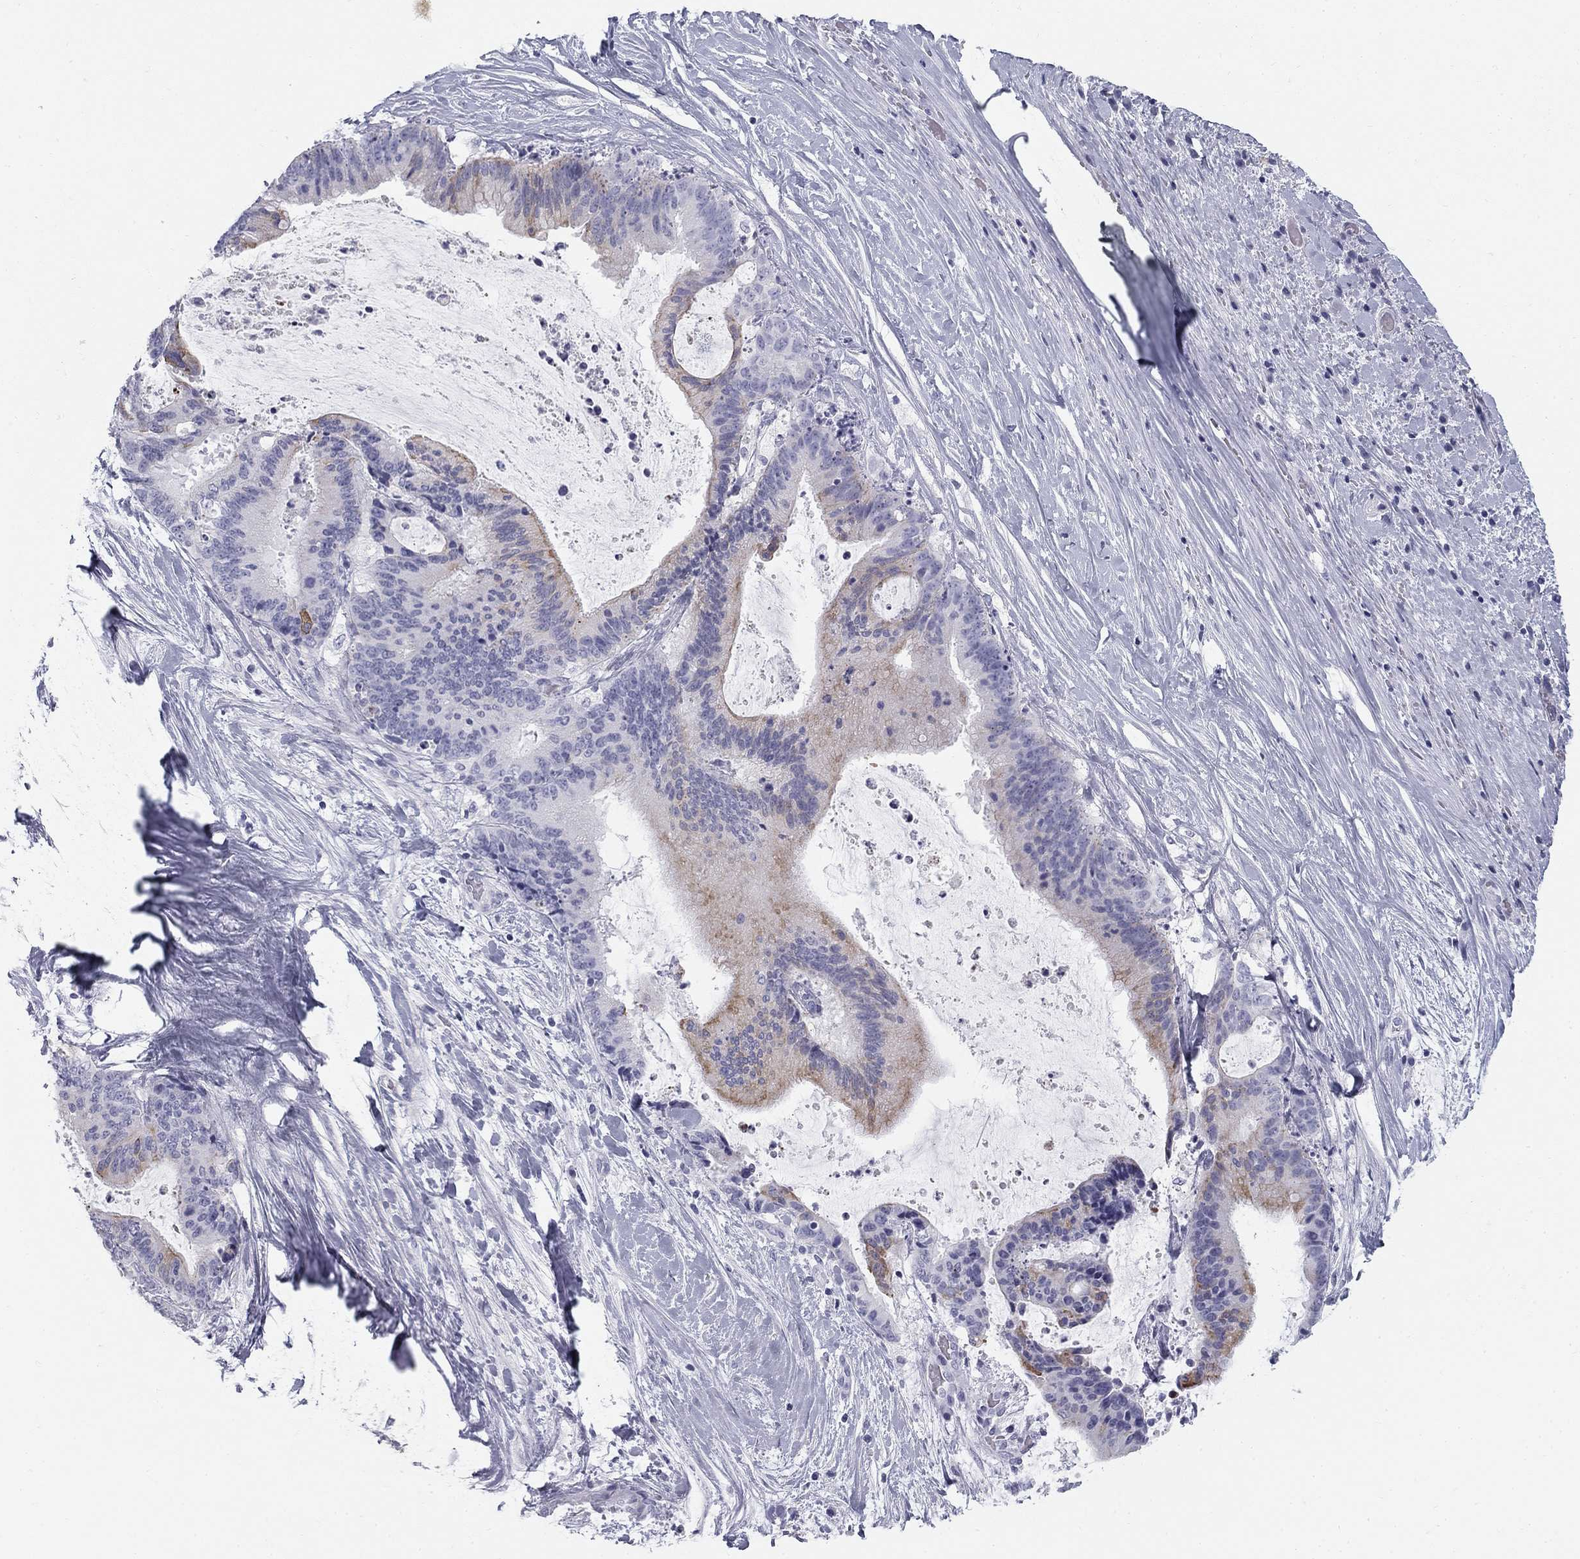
{"staining": {"intensity": "moderate", "quantity": "25%-75%", "location": "cytoplasmic/membranous"}, "tissue": "liver cancer", "cell_type": "Tumor cells", "image_type": "cancer", "snomed": [{"axis": "morphology", "description": "Cholangiocarcinoma"}, {"axis": "topography", "description": "Liver"}], "caption": "Protein expression analysis of human liver cancer reveals moderate cytoplasmic/membranous positivity in approximately 25%-75% of tumor cells. The protein of interest is stained brown, and the nuclei are stained in blue (DAB IHC with brightfield microscopy, high magnification).", "gene": "SULT2B1", "patient": {"sex": "female", "age": 73}}